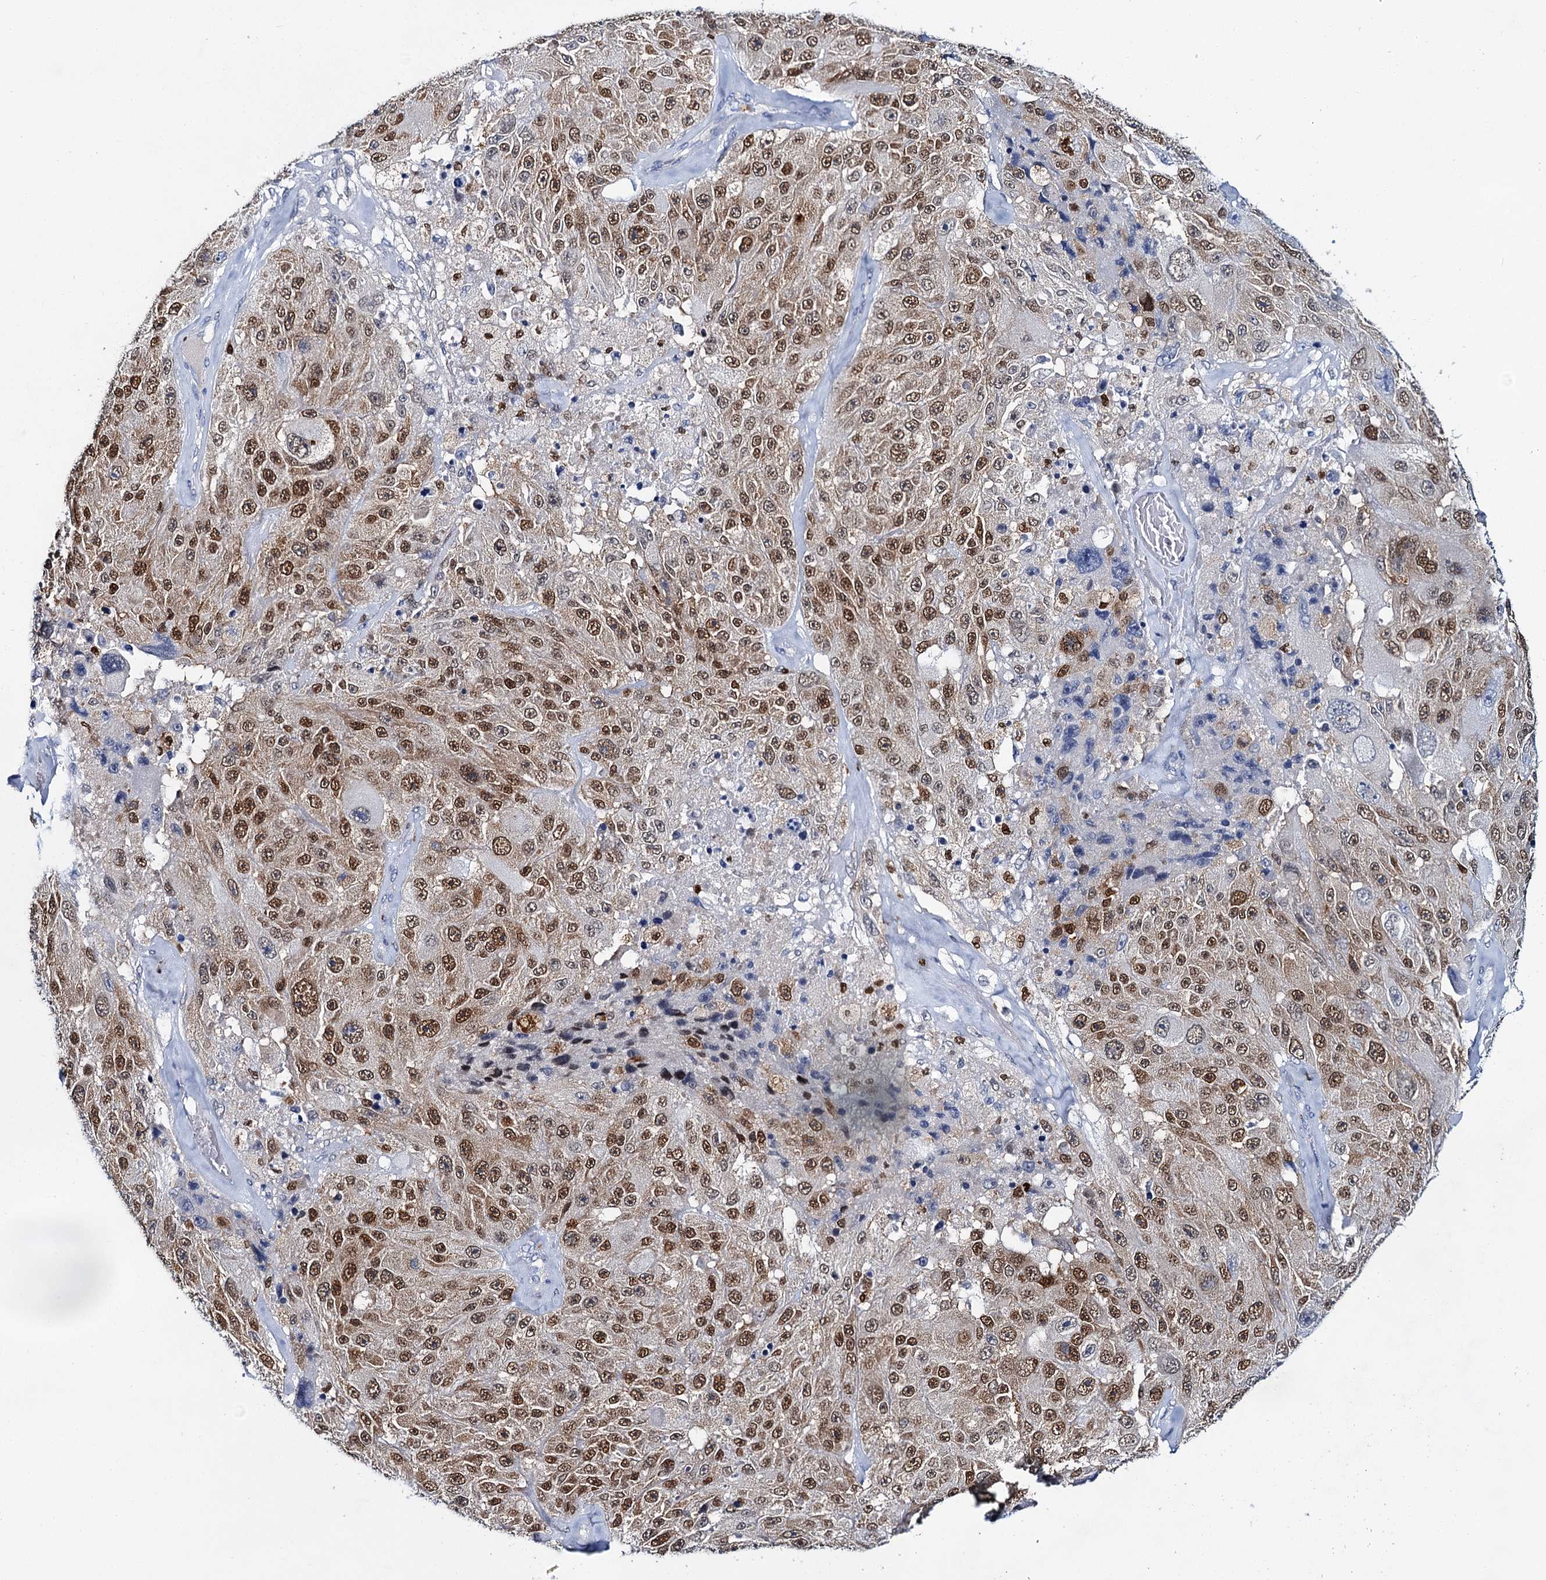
{"staining": {"intensity": "moderate", "quantity": ">75%", "location": "nuclear"}, "tissue": "melanoma", "cell_type": "Tumor cells", "image_type": "cancer", "snomed": [{"axis": "morphology", "description": "Malignant melanoma, Metastatic site"}, {"axis": "topography", "description": "Lymph node"}], "caption": "Tumor cells reveal medium levels of moderate nuclear expression in approximately >75% of cells in human melanoma.", "gene": "CELF2", "patient": {"sex": "male", "age": 62}}